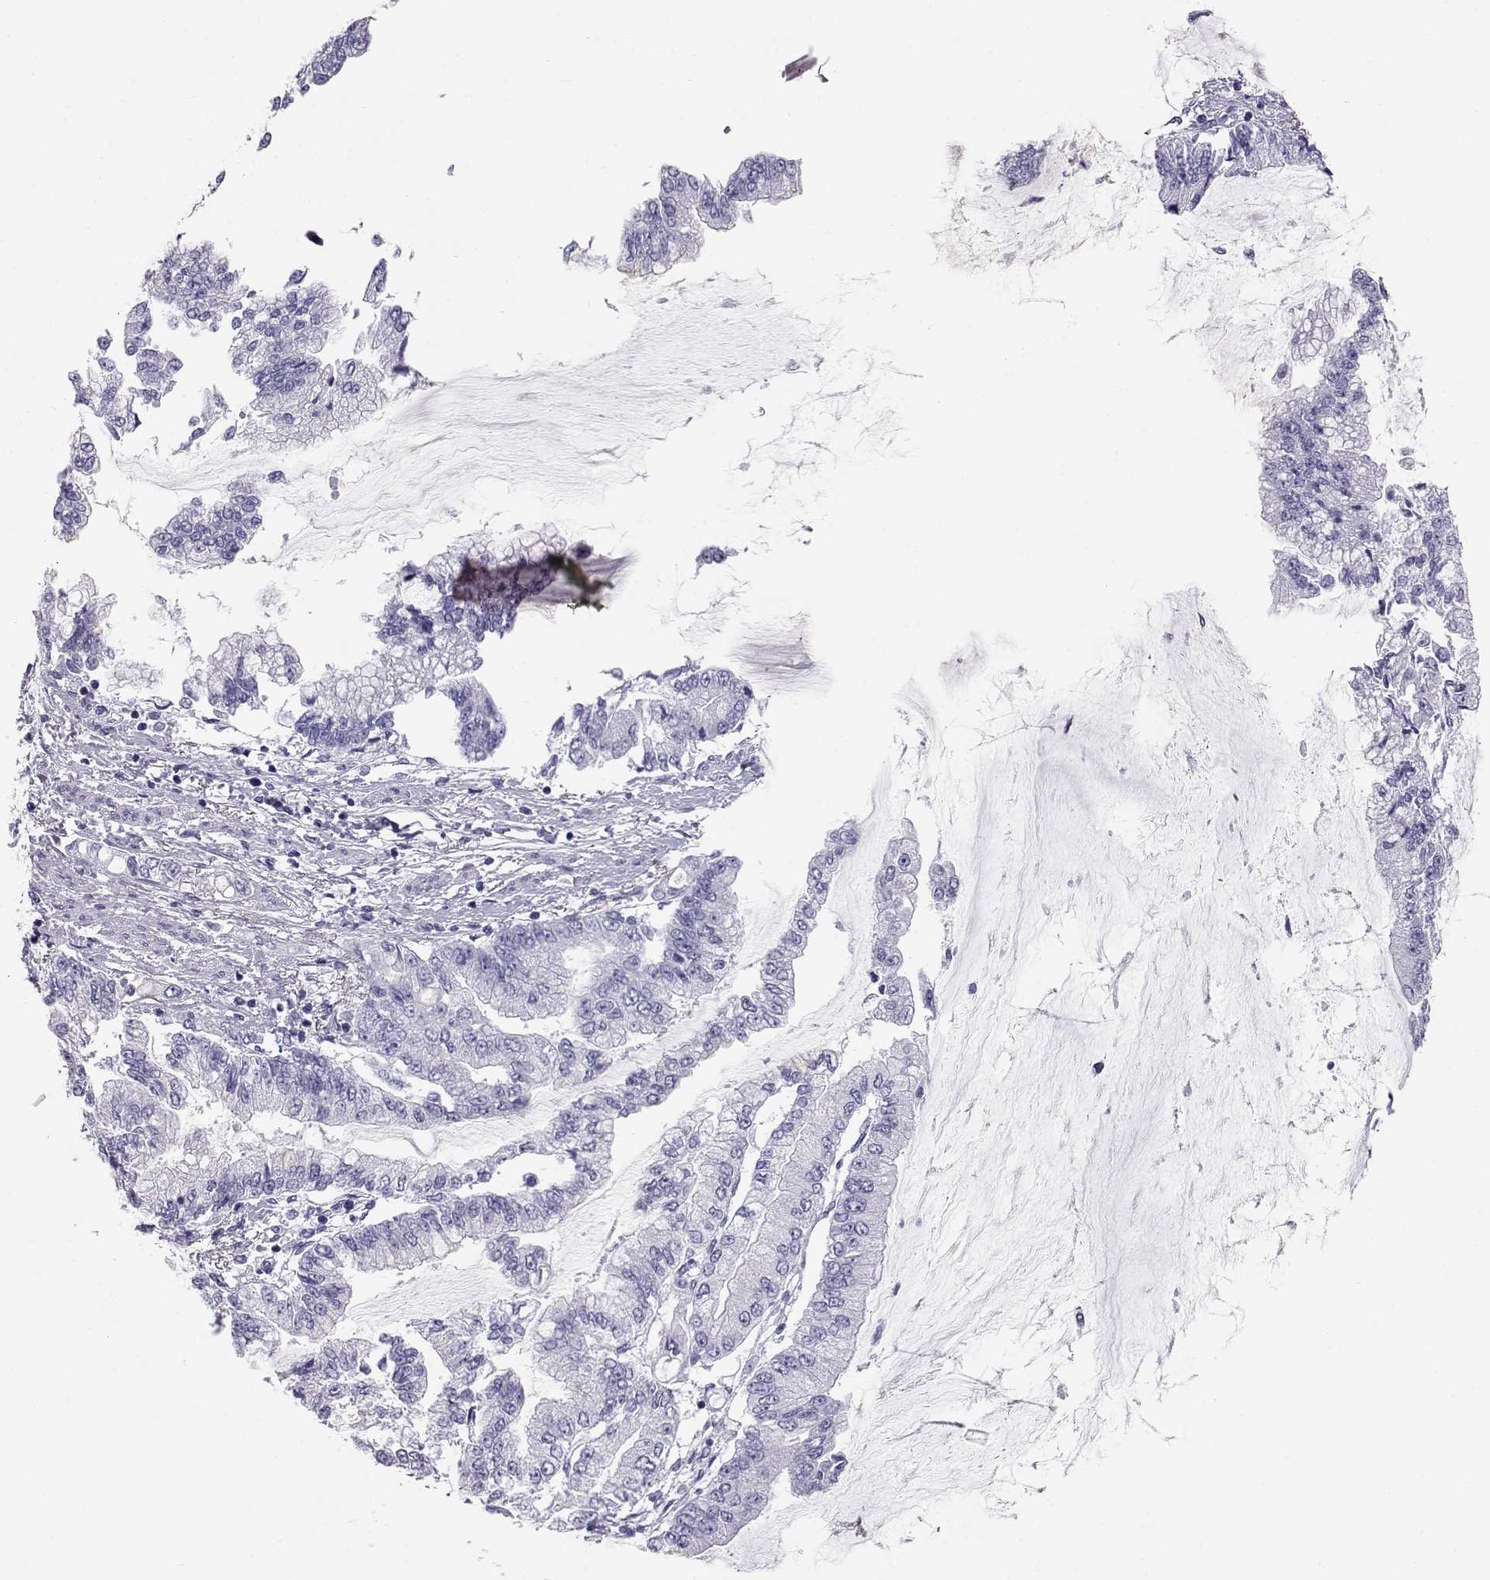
{"staining": {"intensity": "negative", "quantity": "none", "location": "none"}, "tissue": "stomach cancer", "cell_type": "Tumor cells", "image_type": "cancer", "snomed": [{"axis": "morphology", "description": "Adenocarcinoma, NOS"}, {"axis": "topography", "description": "Stomach, upper"}], "caption": "The immunohistochemistry (IHC) photomicrograph has no significant staining in tumor cells of stomach cancer (adenocarcinoma) tissue. (DAB IHC, high magnification).", "gene": "RD3", "patient": {"sex": "female", "age": 74}}